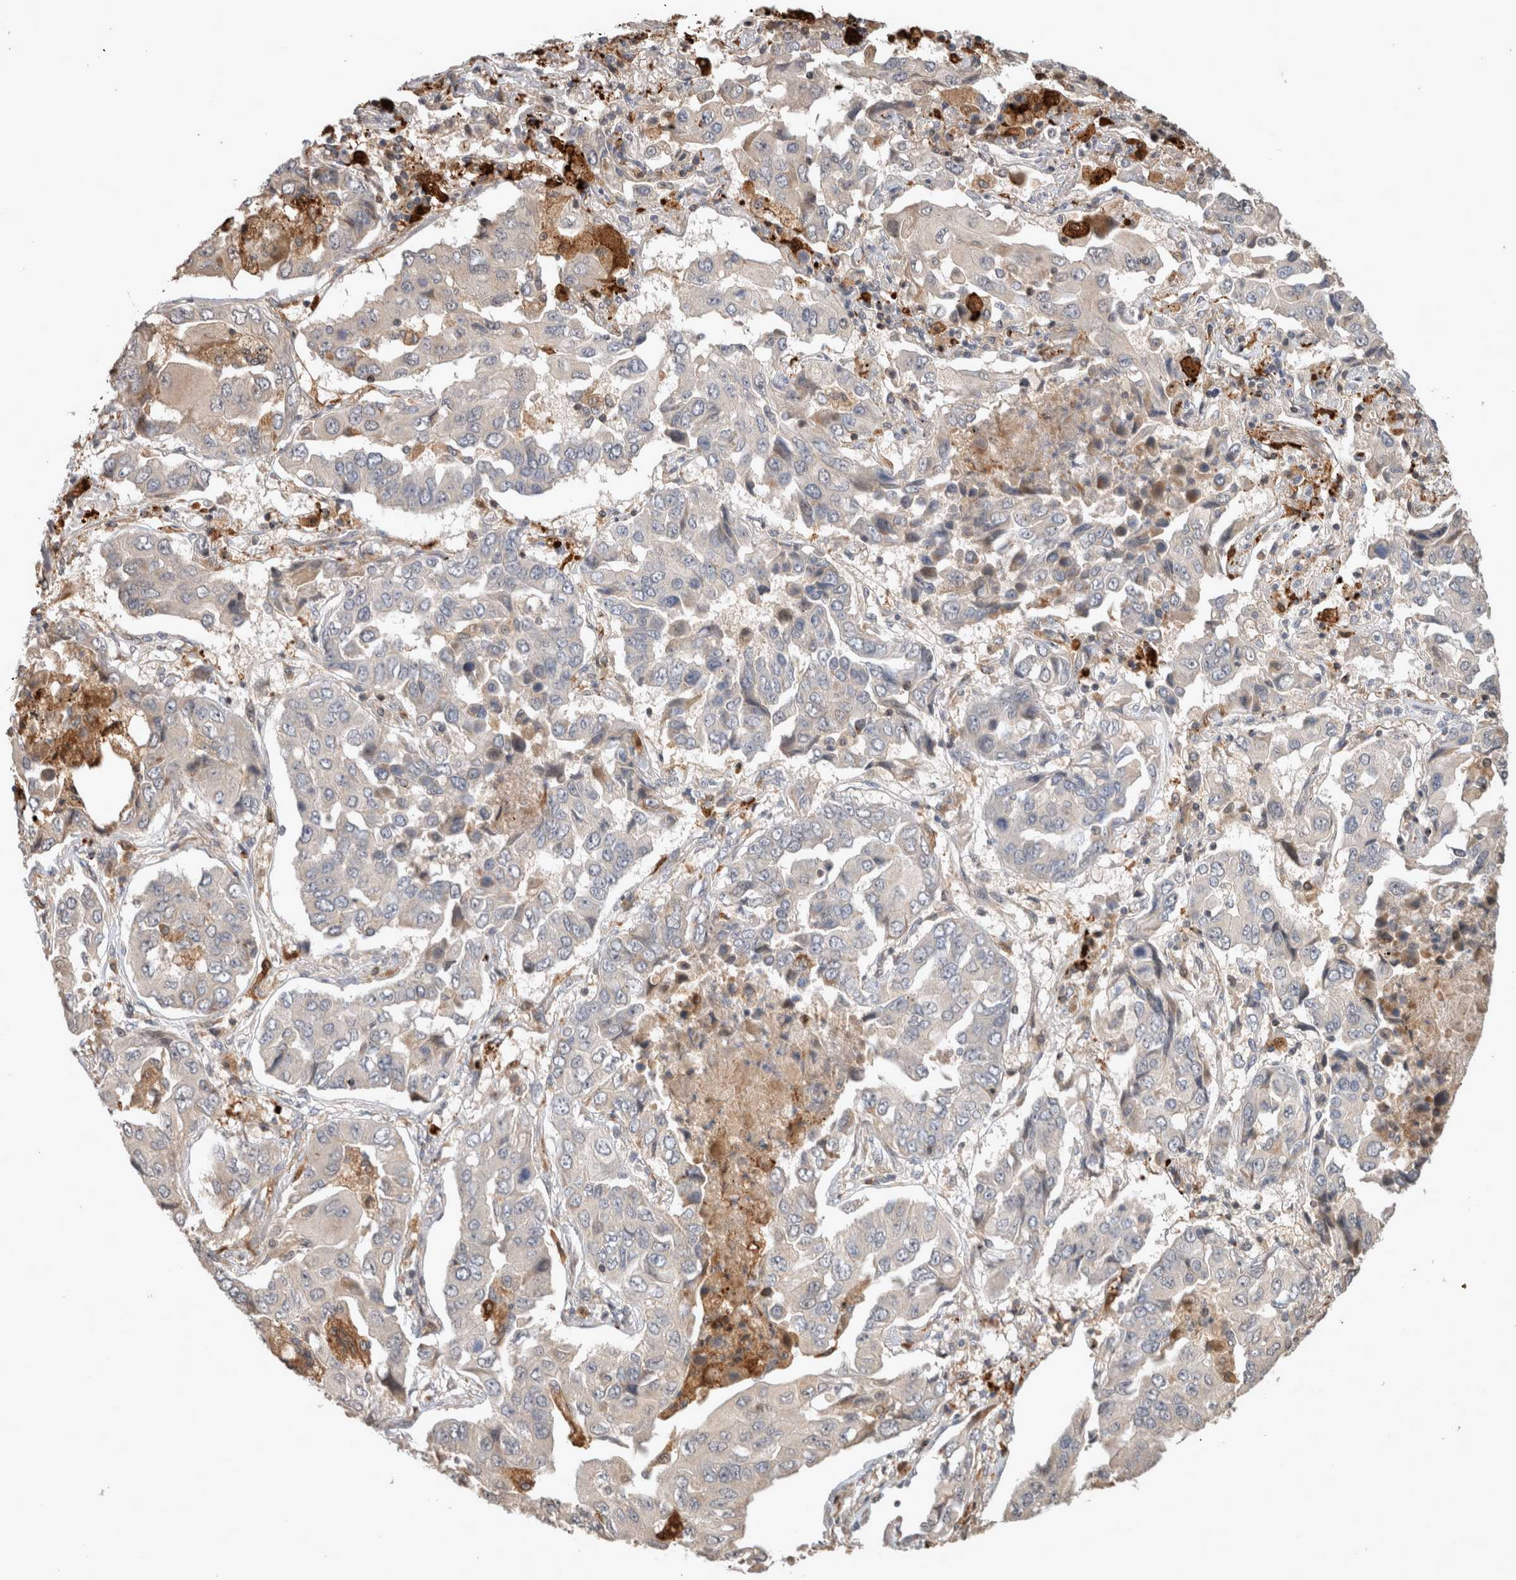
{"staining": {"intensity": "negative", "quantity": "none", "location": "none"}, "tissue": "lung cancer", "cell_type": "Tumor cells", "image_type": "cancer", "snomed": [{"axis": "morphology", "description": "Adenocarcinoma, NOS"}, {"axis": "topography", "description": "Lung"}], "caption": "IHC of adenocarcinoma (lung) shows no positivity in tumor cells. (Brightfield microscopy of DAB (3,3'-diaminobenzidine) immunohistochemistry at high magnification).", "gene": "SERAC1", "patient": {"sex": "female", "age": 65}}